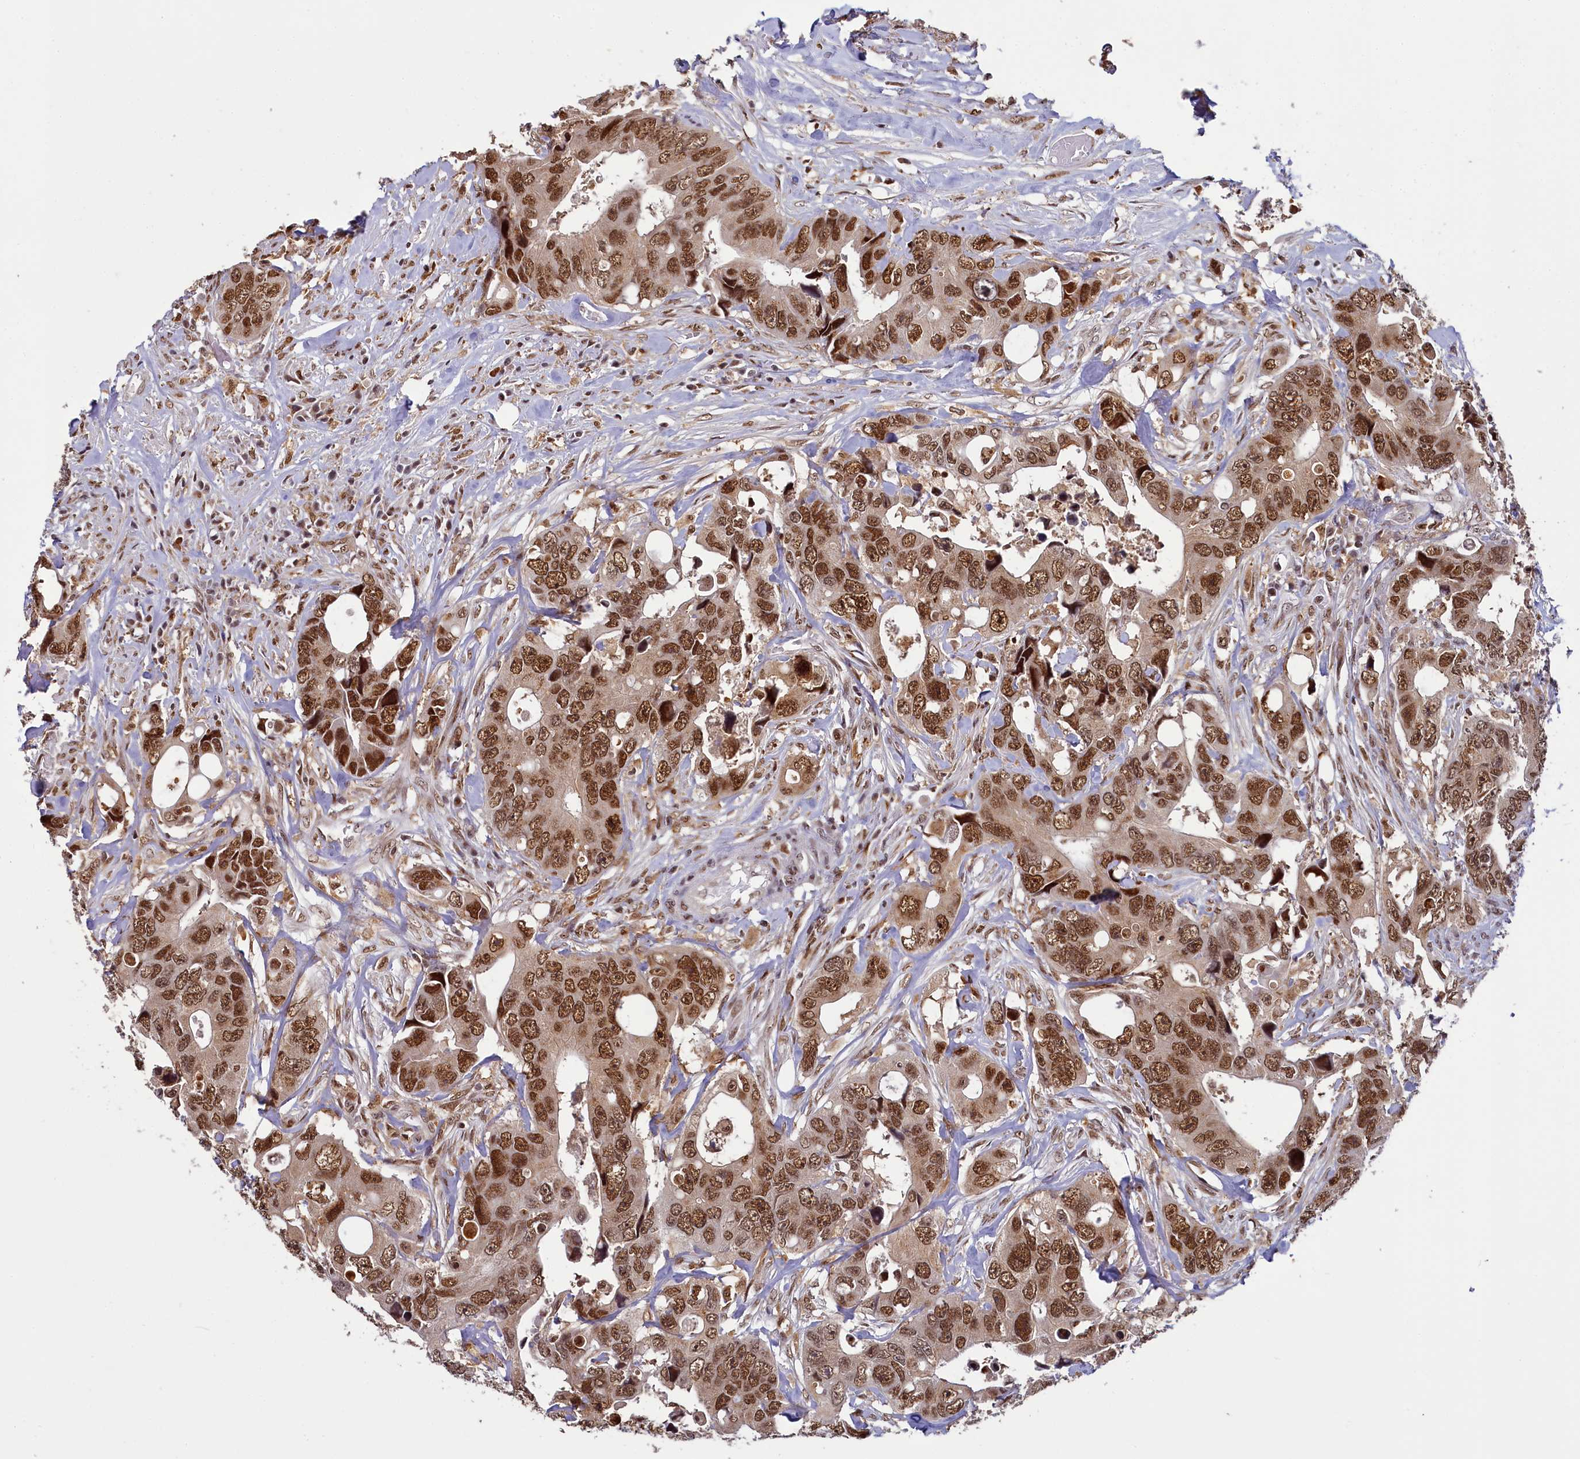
{"staining": {"intensity": "strong", "quantity": ">75%", "location": "nuclear"}, "tissue": "colorectal cancer", "cell_type": "Tumor cells", "image_type": "cancer", "snomed": [{"axis": "morphology", "description": "Adenocarcinoma, NOS"}, {"axis": "topography", "description": "Rectum"}], "caption": "A photomicrograph of adenocarcinoma (colorectal) stained for a protein displays strong nuclear brown staining in tumor cells.", "gene": "PPHLN1", "patient": {"sex": "male", "age": 57}}